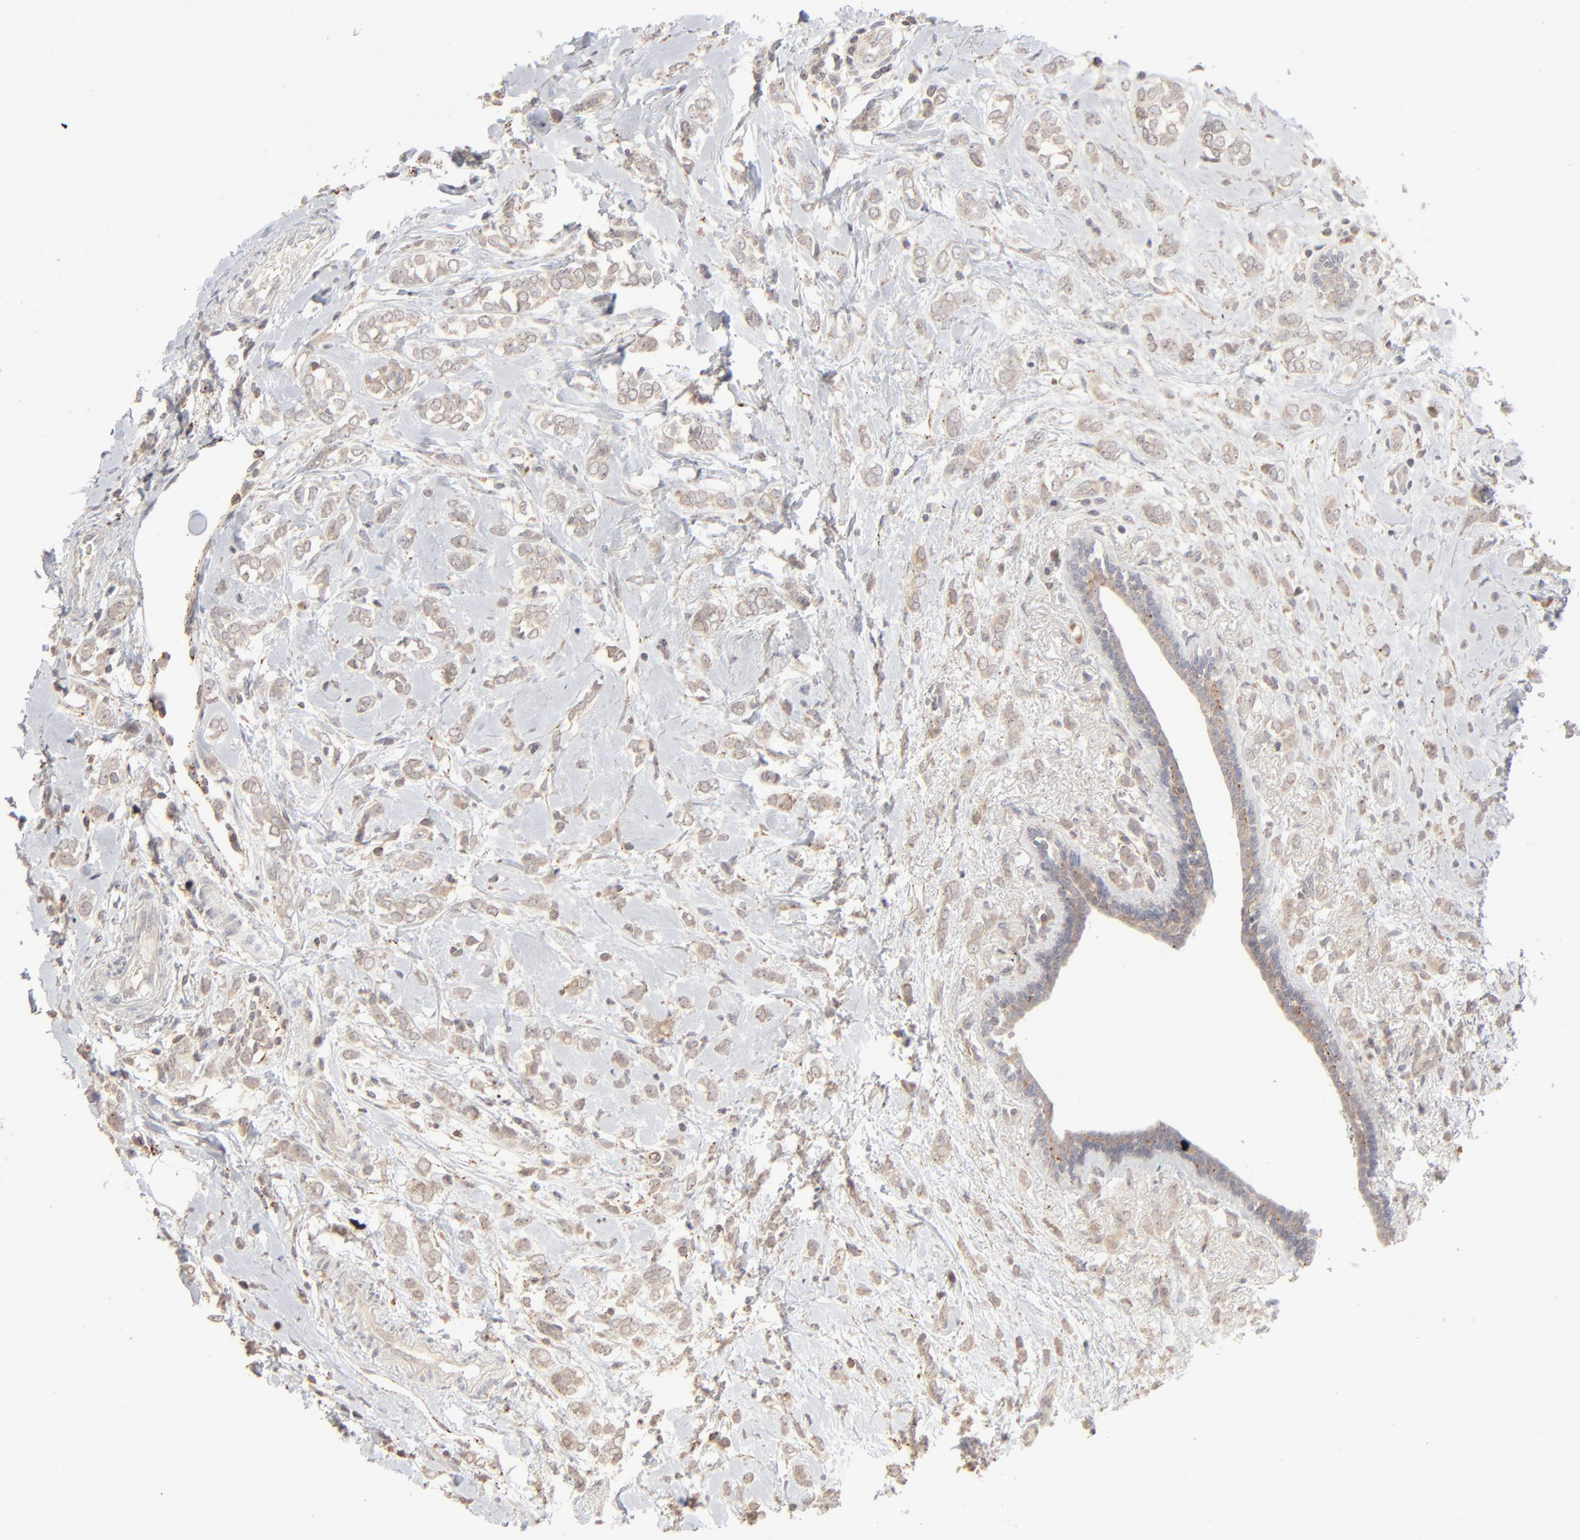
{"staining": {"intensity": "weak", "quantity": ">75%", "location": "cytoplasmic/membranous"}, "tissue": "breast cancer", "cell_type": "Tumor cells", "image_type": "cancer", "snomed": [{"axis": "morphology", "description": "Normal tissue, NOS"}, {"axis": "morphology", "description": "Lobular carcinoma"}, {"axis": "topography", "description": "Breast"}], "caption": "Immunohistochemical staining of human breast lobular carcinoma shows low levels of weak cytoplasmic/membranous staining in about >75% of tumor cells.", "gene": "POMT2", "patient": {"sex": "female", "age": 47}}